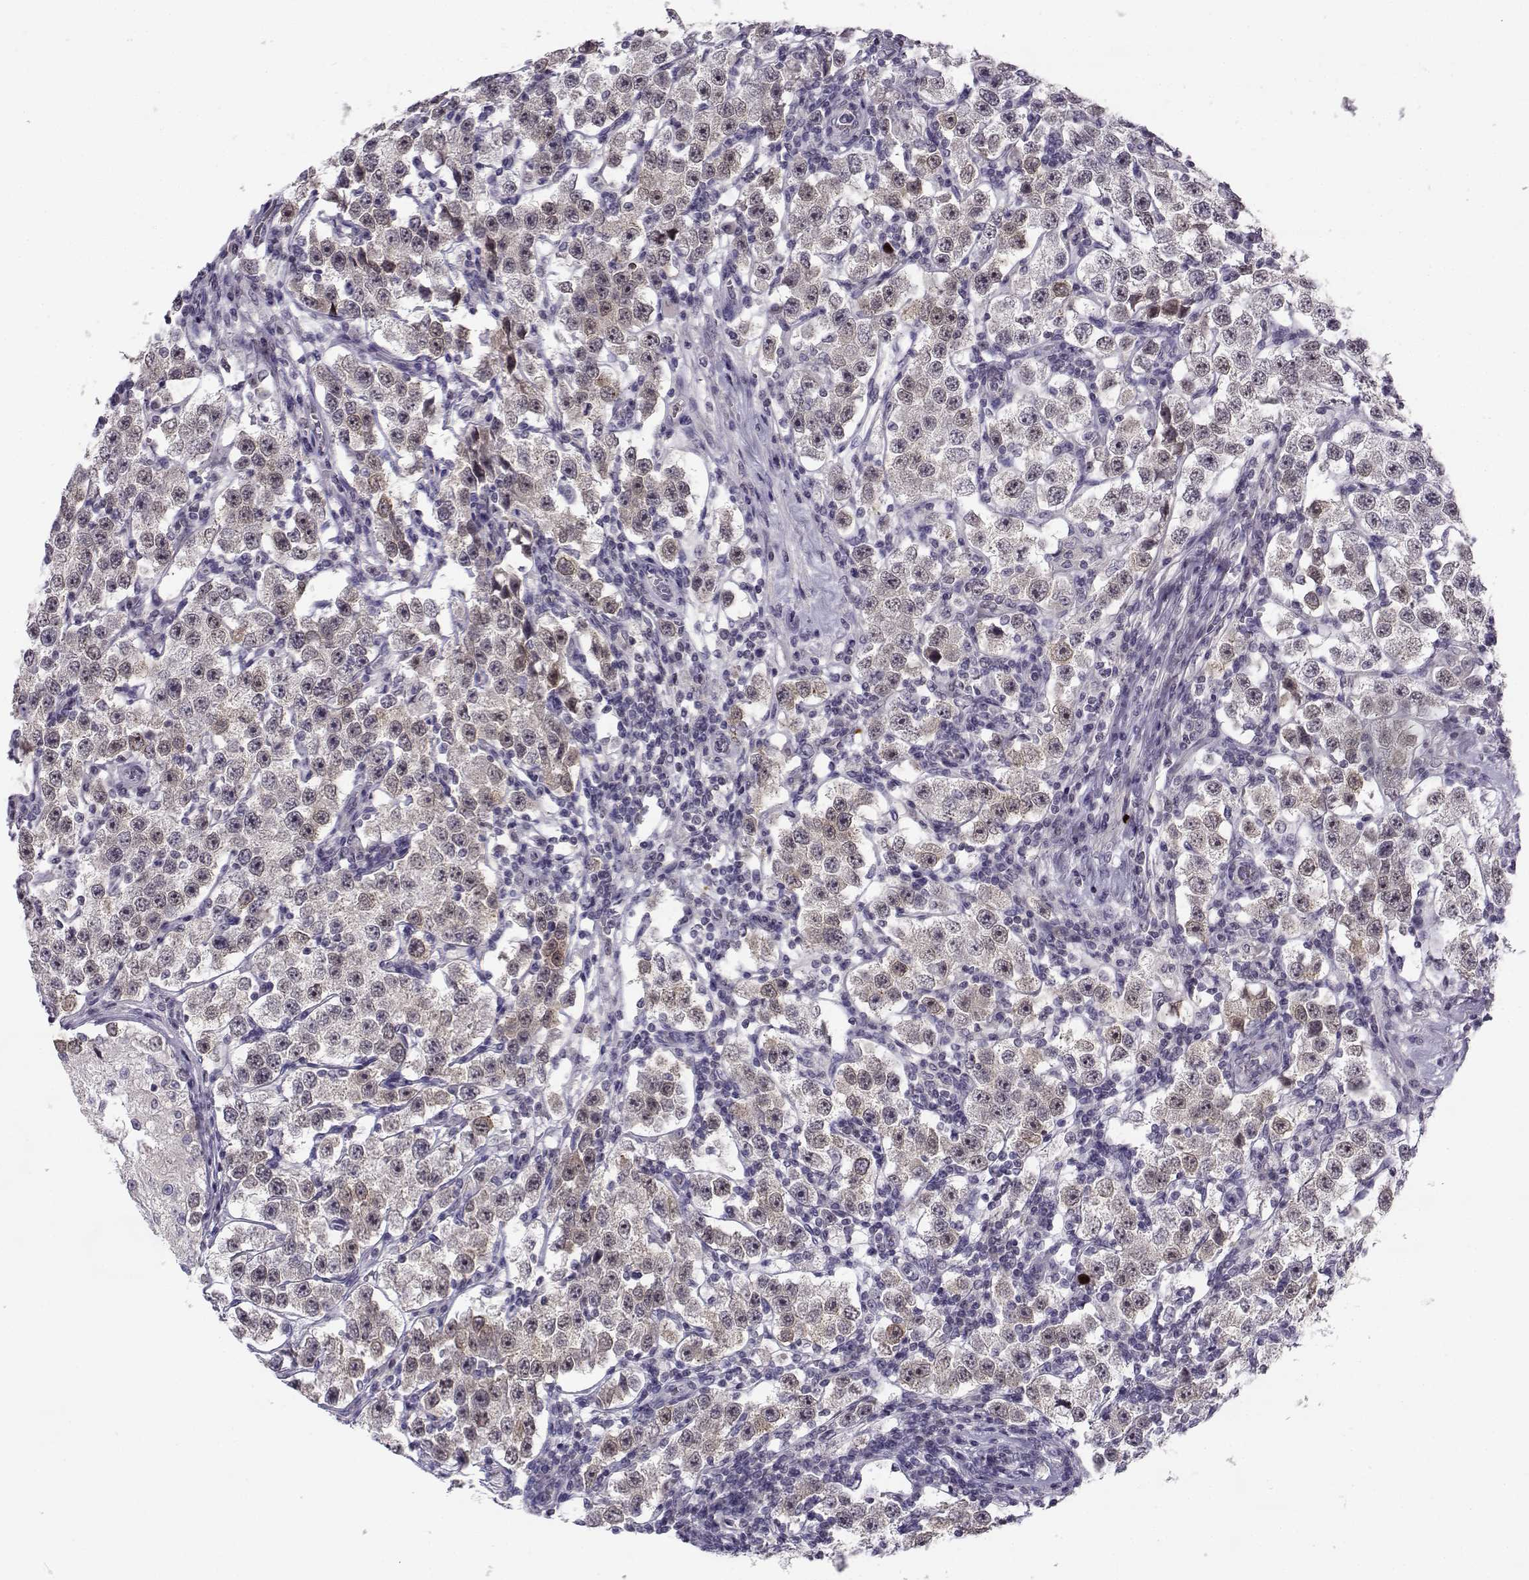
{"staining": {"intensity": "weak", "quantity": "<25%", "location": "cytoplasmic/membranous"}, "tissue": "testis cancer", "cell_type": "Tumor cells", "image_type": "cancer", "snomed": [{"axis": "morphology", "description": "Seminoma, NOS"}, {"axis": "topography", "description": "Testis"}], "caption": "The histopathology image shows no staining of tumor cells in testis seminoma.", "gene": "DDX25", "patient": {"sex": "male", "age": 37}}